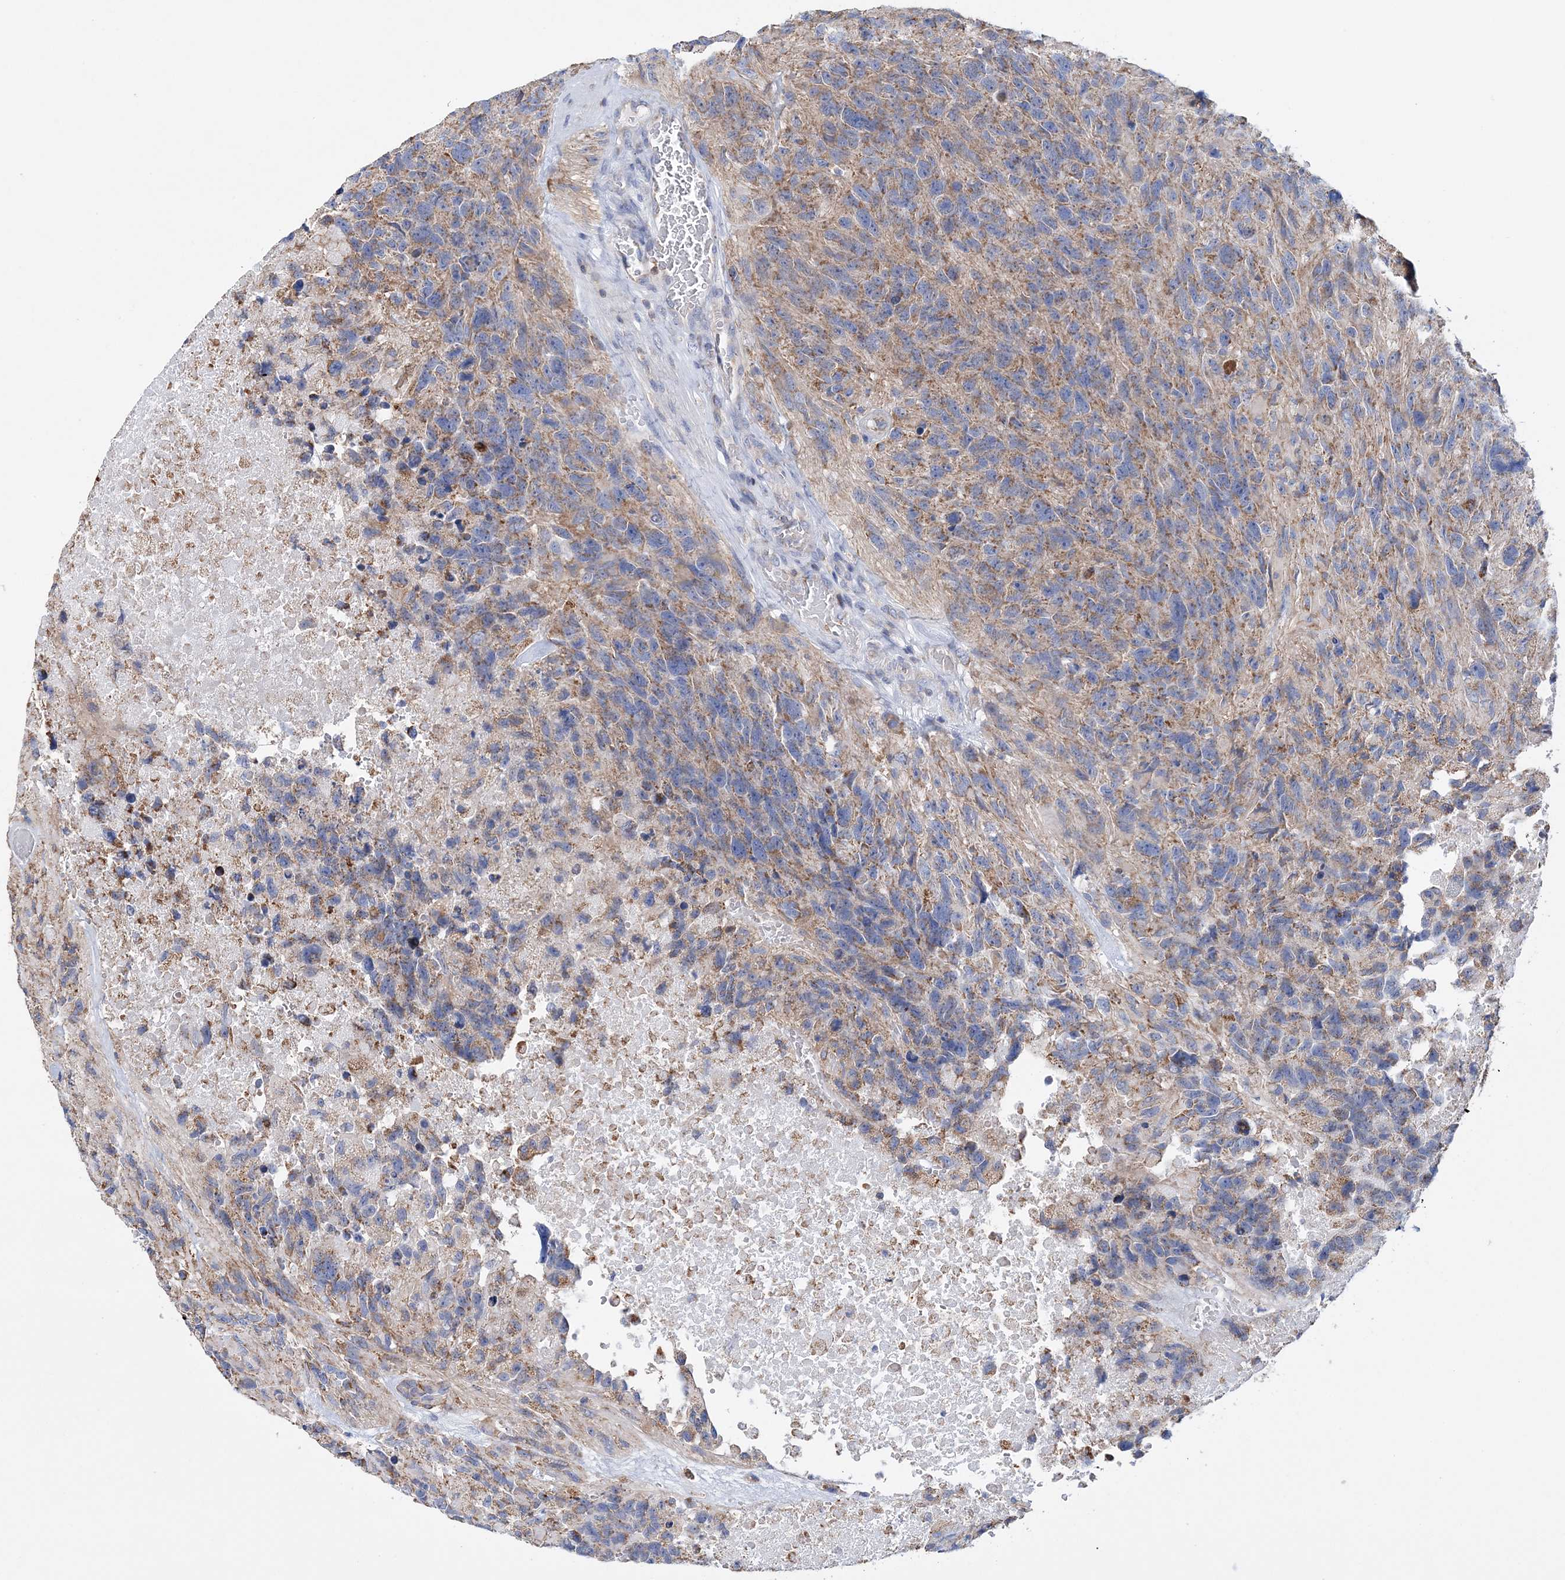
{"staining": {"intensity": "weak", "quantity": "25%-75%", "location": "cytoplasmic/membranous"}, "tissue": "glioma", "cell_type": "Tumor cells", "image_type": "cancer", "snomed": [{"axis": "morphology", "description": "Glioma, malignant, High grade"}, {"axis": "topography", "description": "Brain"}], "caption": "The micrograph exhibits a brown stain indicating the presence of a protein in the cytoplasmic/membranous of tumor cells in glioma.", "gene": "TTC32", "patient": {"sex": "male", "age": 69}}